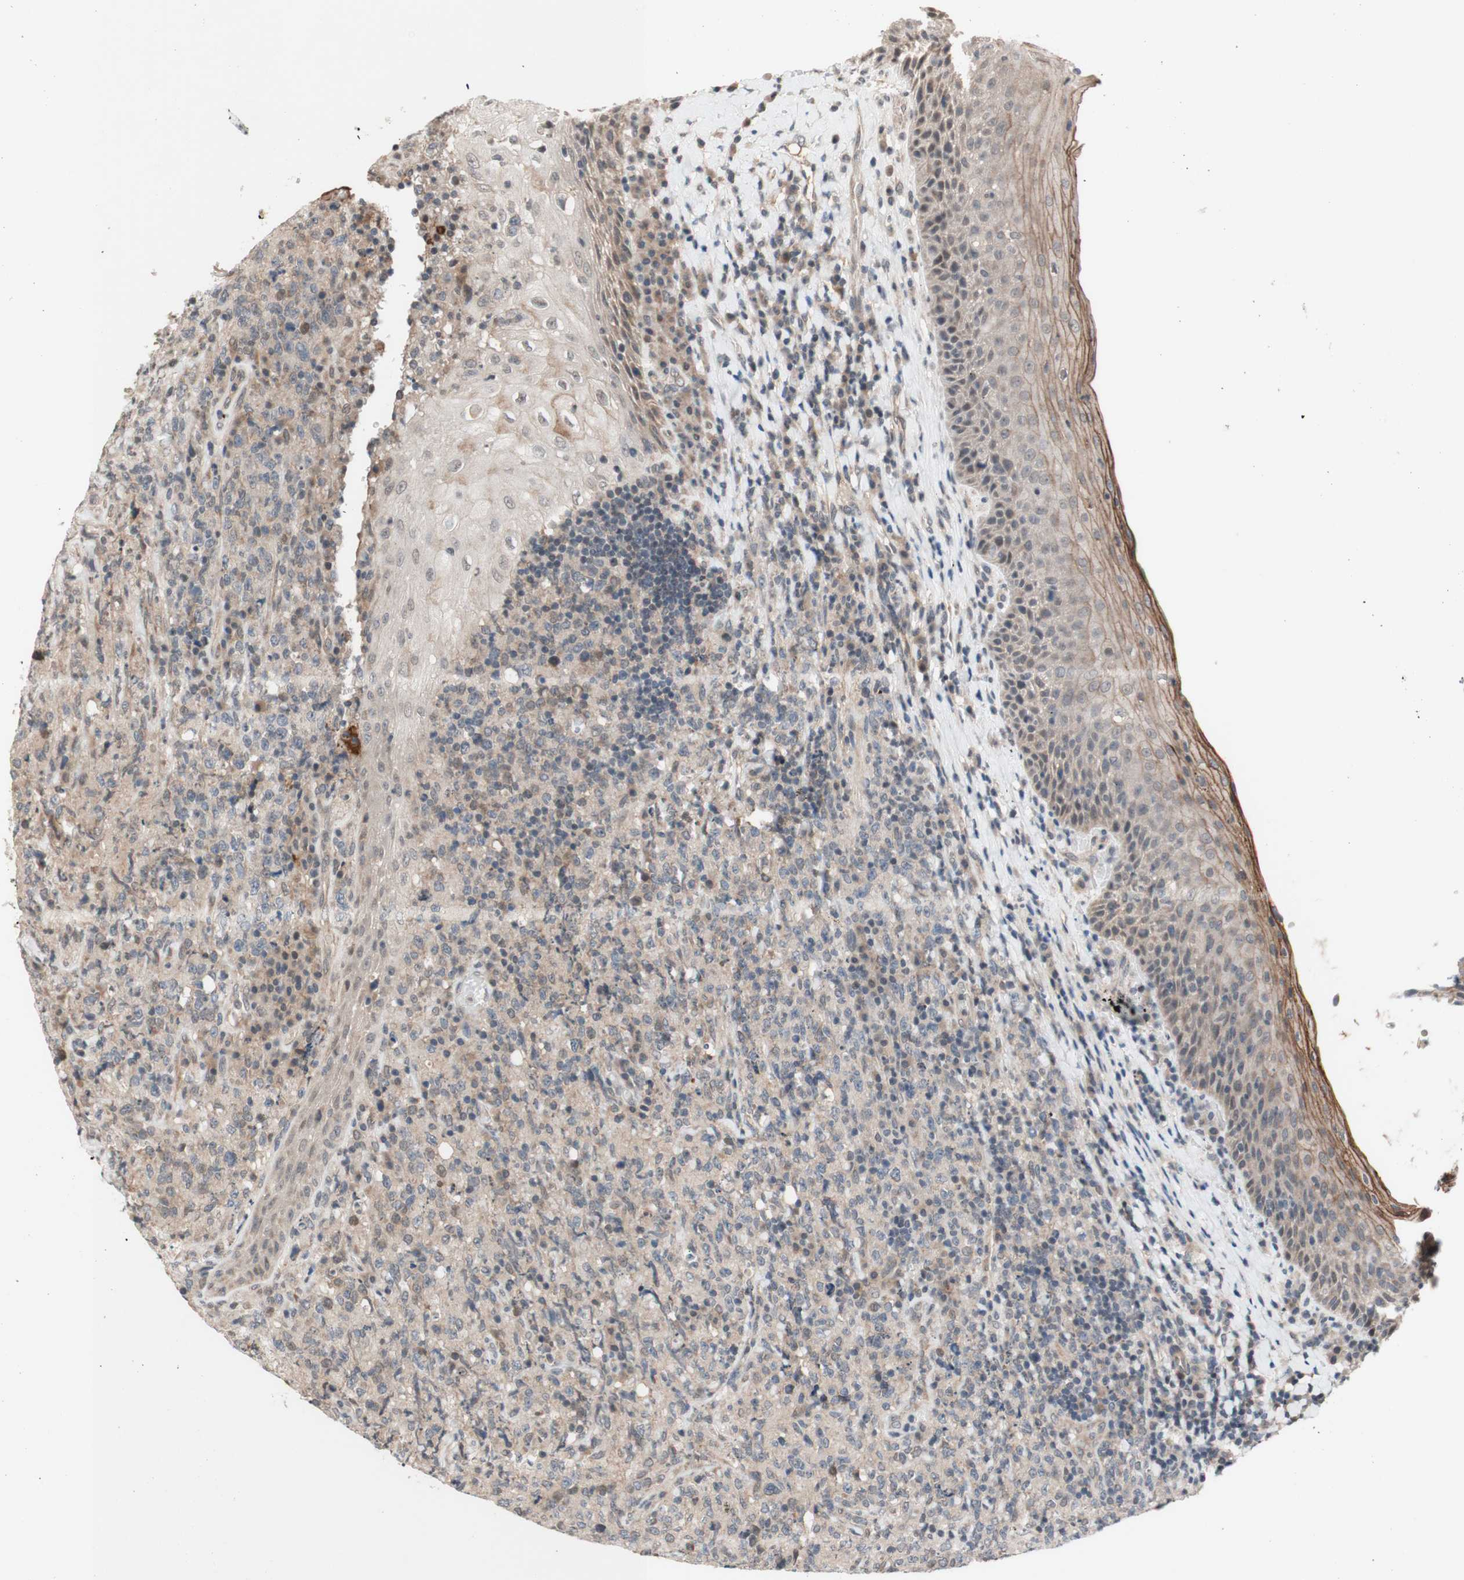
{"staining": {"intensity": "weak", "quantity": ">75%", "location": "cytoplasmic/membranous"}, "tissue": "lymphoma", "cell_type": "Tumor cells", "image_type": "cancer", "snomed": [{"axis": "morphology", "description": "Malignant lymphoma, non-Hodgkin's type, High grade"}, {"axis": "topography", "description": "Tonsil"}], "caption": "High-magnification brightfield microscopy of malignant lymphoma, non-Hodgkin's type (high-grade) stained with DAB (brown) and counterstained with hematoxylin (blue). tumor cells exhibit weak cytoplasmic/membranous staining is appreciated in about>75% of cells. (IHC, brightfield microscopy, high magnification).", "gene": "CD55", "patient": {"sex": "female", "age": 36}}